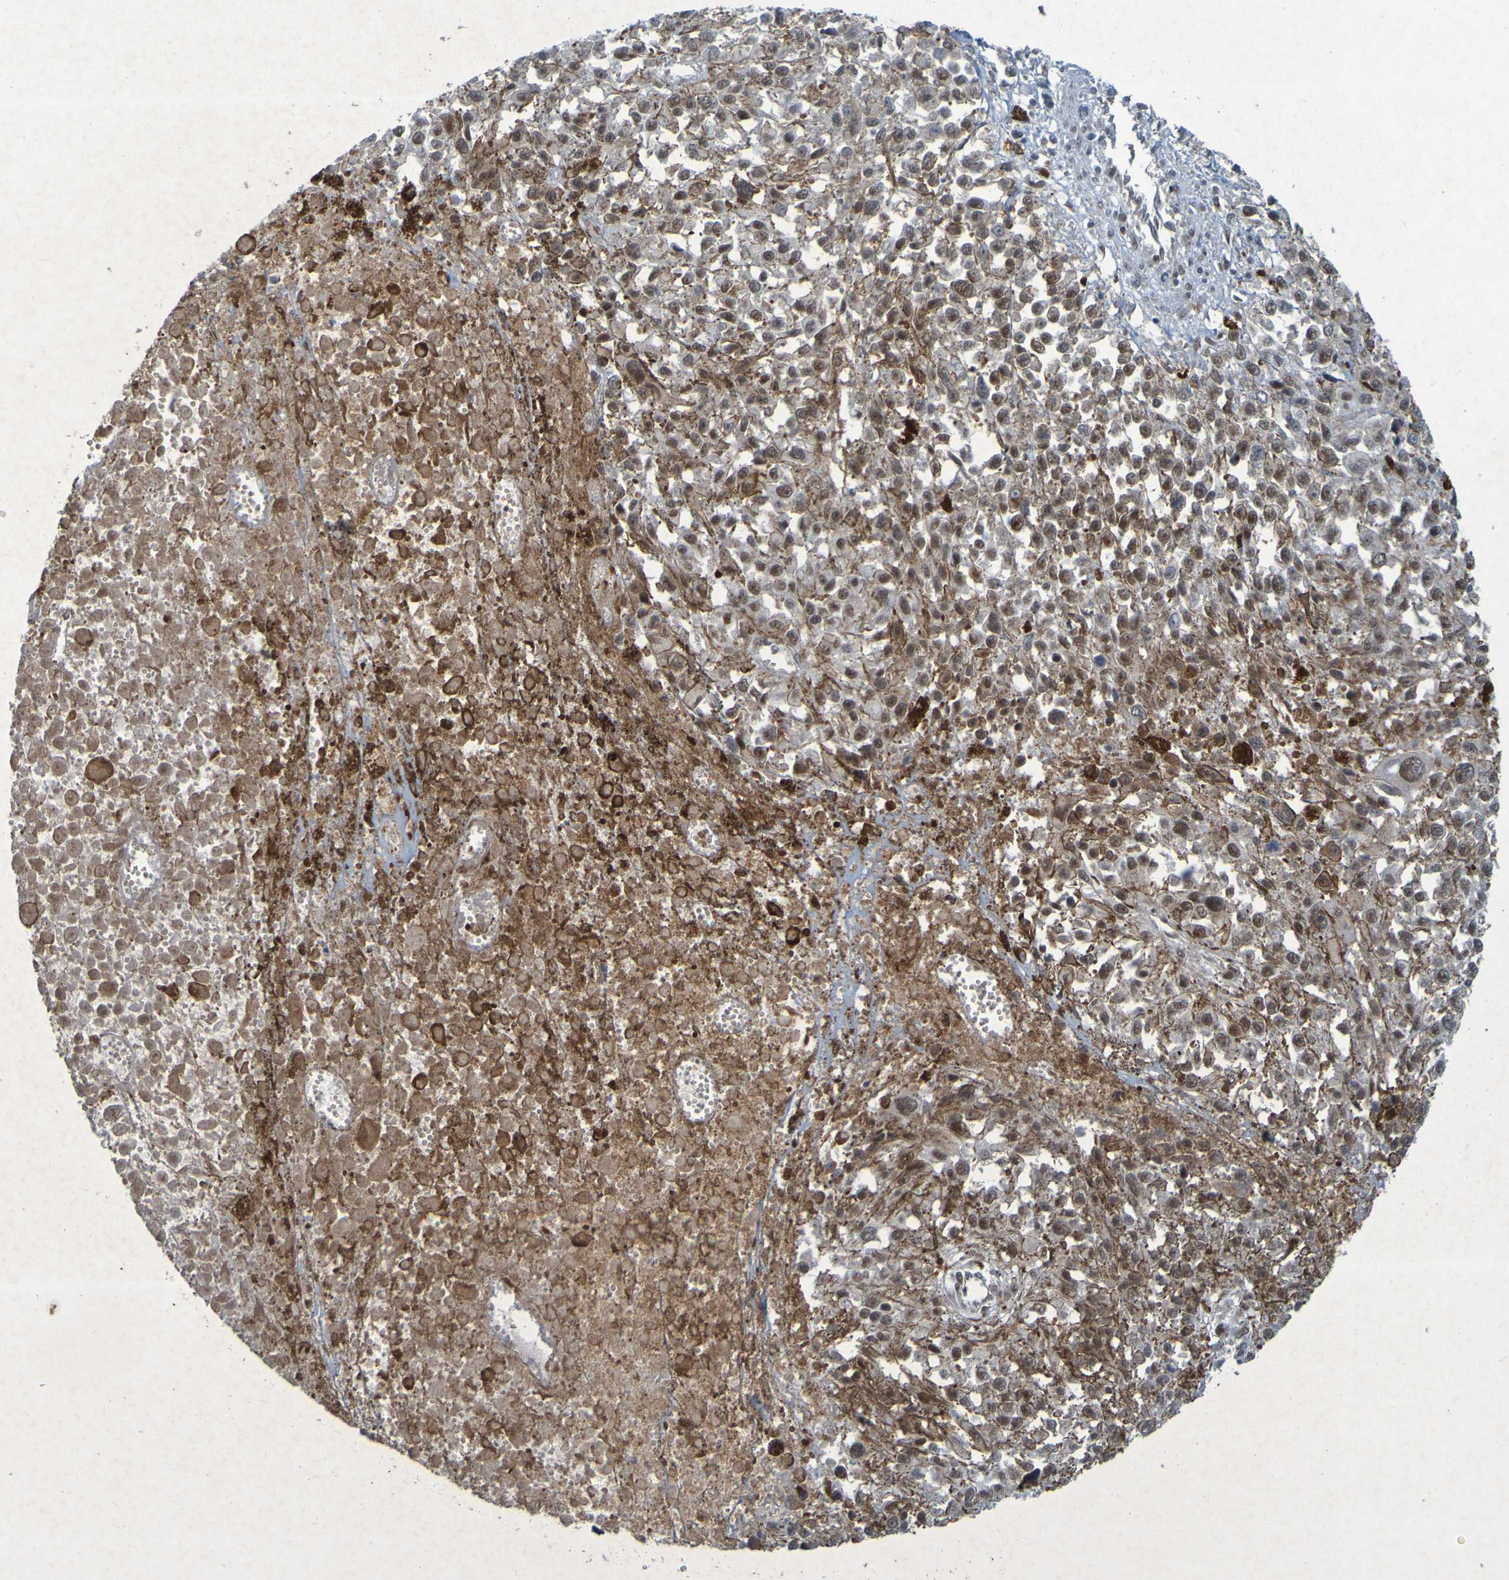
{"staining": {"intensity": "moderate", "quantity": "25%-75%", "location": "nuclear"}, "tissue": "melanoma", "cell_type": "Tumor cells", "image_type": "cancer", "snomed": [{"axis": "morphology", "description": "Malignant melanoma, Metastatic site"}, {"axis": "topography", "description": "Lymph node"}], "caption": "Tumor cells show moderate nuclear expression in about 25%-75% of cells in malignant melanoma (metastatic site). The staining is performed using DAB (3,3'-diaminobenzidine) brown chromogen to label protein expression. The nuclei are counter-stained blue using hematoxylin.", "gene": "MCPH1", "patient": {"sex": "male", "age": 59}}